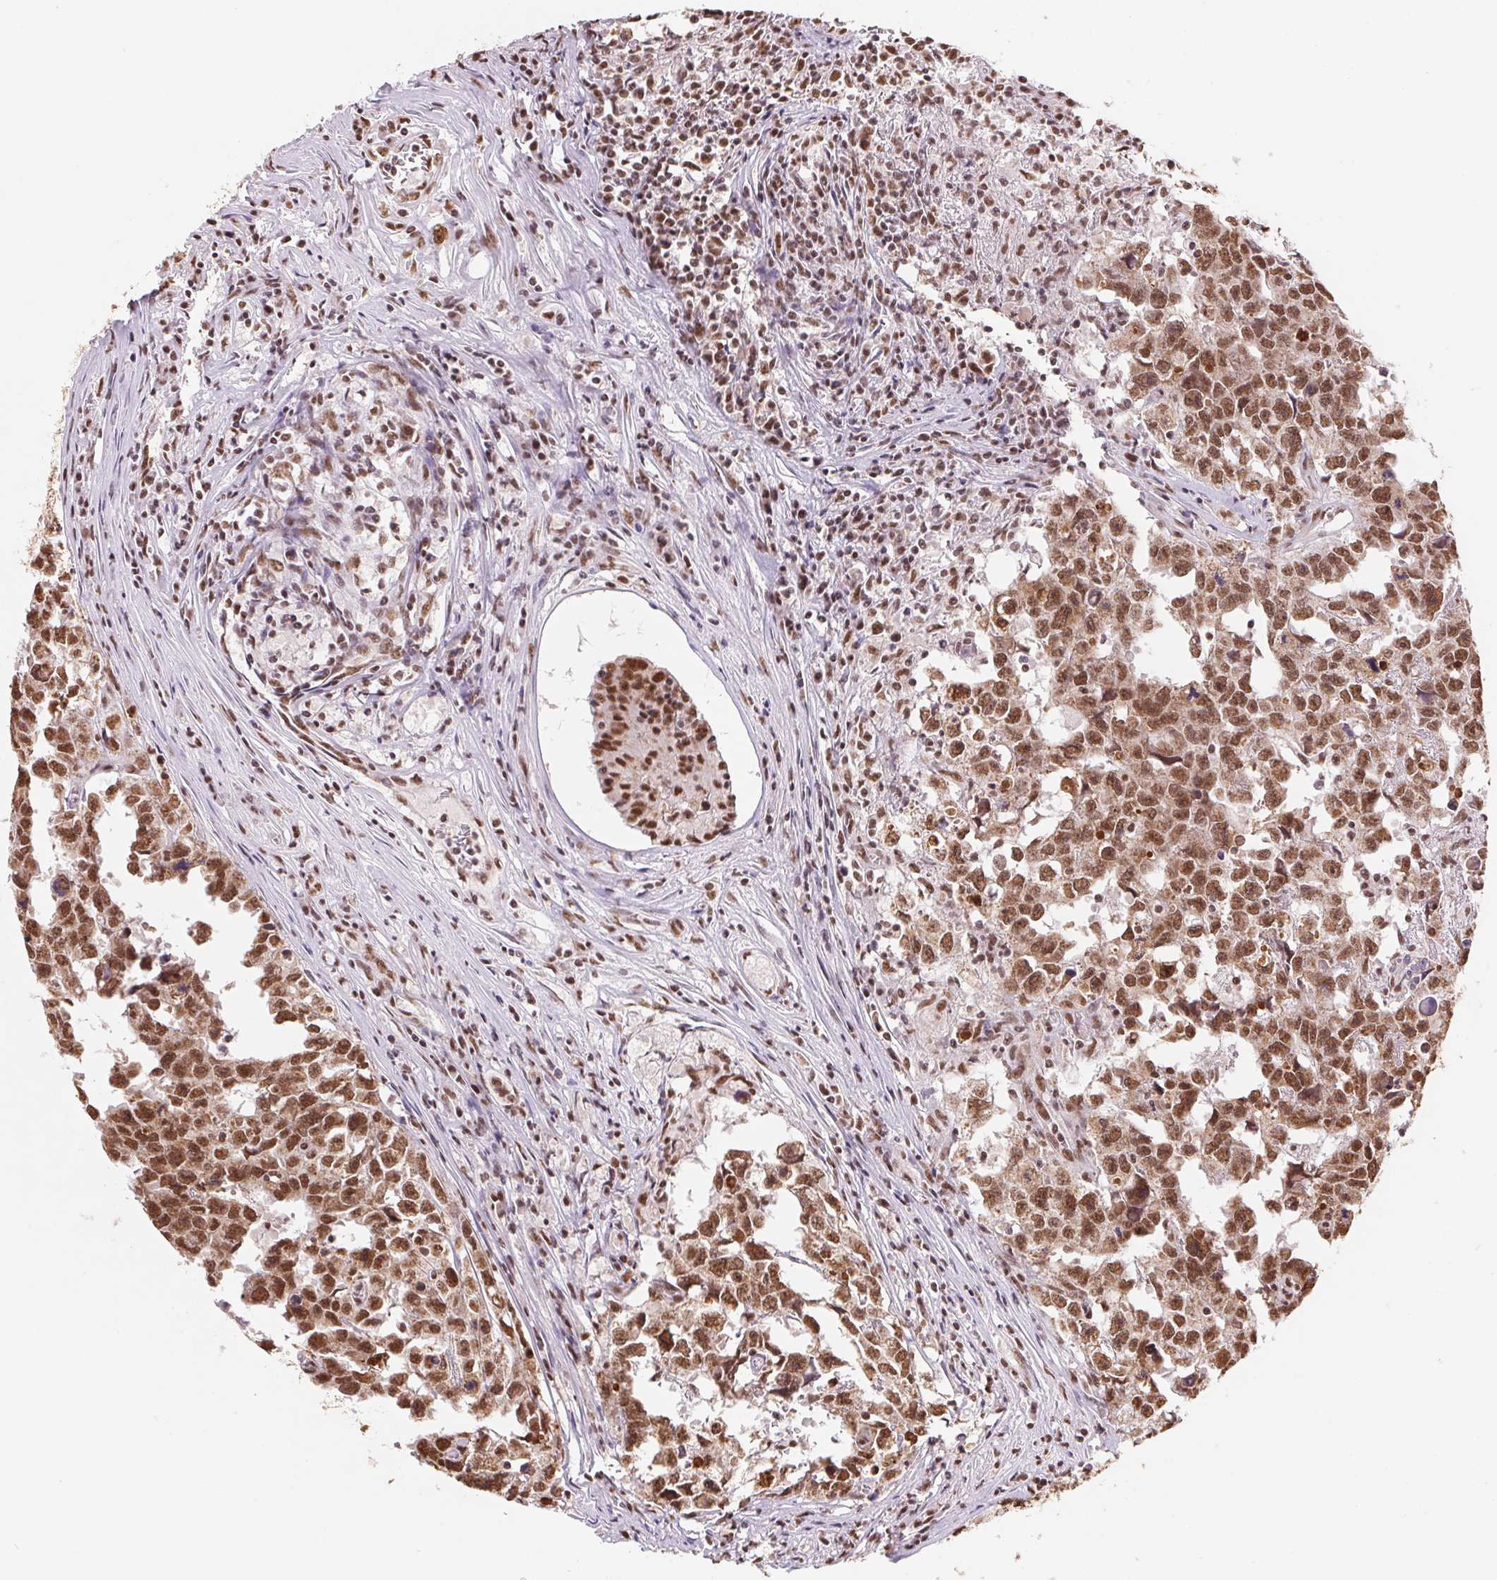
{"staining": {"intensity": "moderate", "quantity": ">75%", "location": "cytoplasmic/membranous,nuclear"}, "tissue": "testis cancer", "cell_type": "Tumor cells", "image_type": "cancer", "snomed": [{"axis": "morphology", "description": "Carcinoma, Embryonal, NOS"}, {"axis": "topography", "description": "Testis"}], "caption": "The immunohistochemical stain shows moderate cytoplasmic/membranous and nuclear staining in tumor cells of testis cancer tissue.", "gene": "SNRPG", "patient": {"sex": "male", "age": 22}}